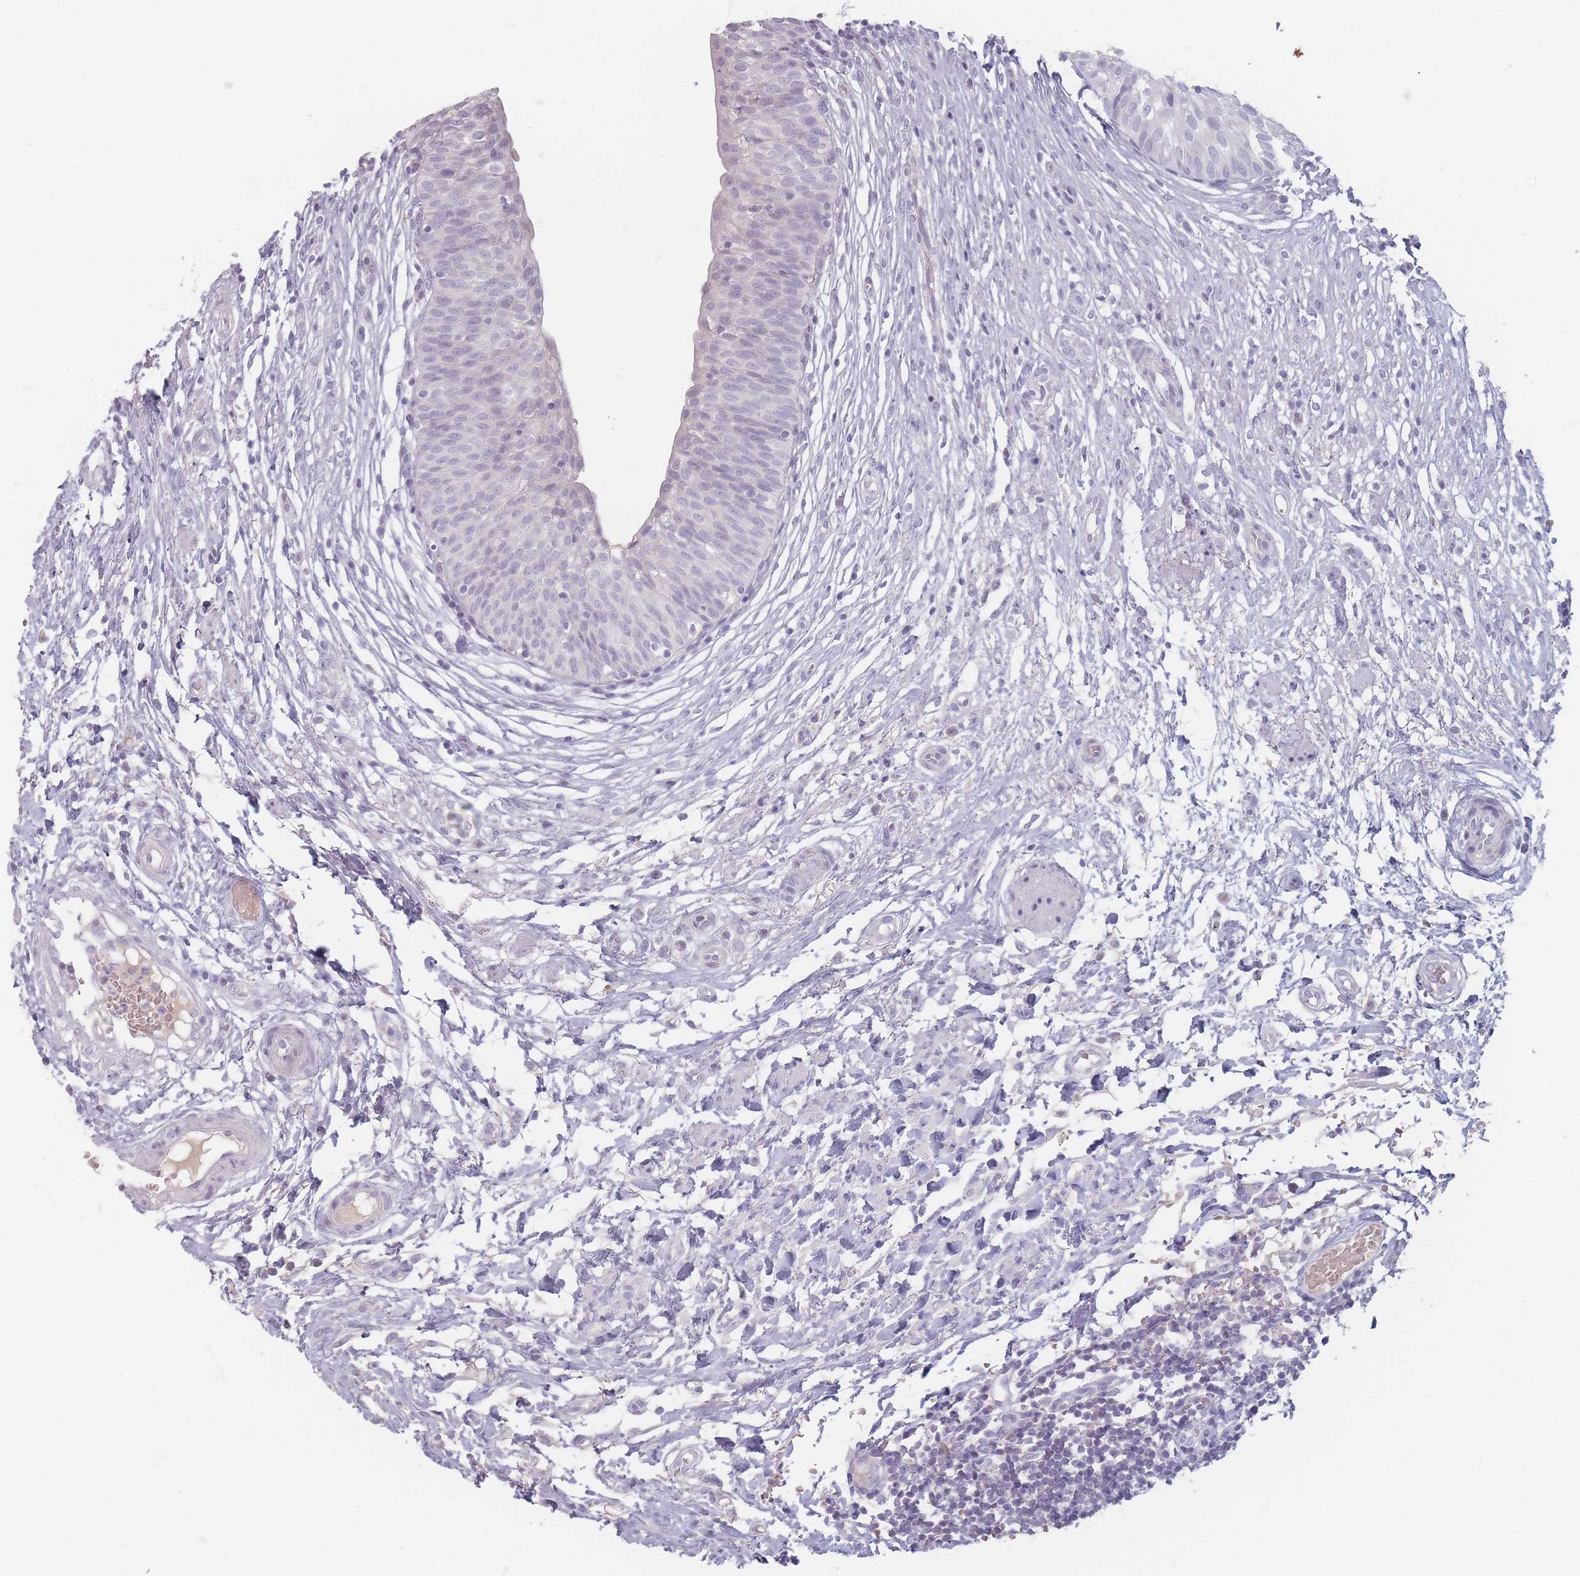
{"staining": {"intensity": "negative", "quantity": "none", "location": "none"}, "tissue": "urinary bladder", "cell_type": "Urothelial cells", "image_type": "normal", "snomed": [{"axis": "morphology", "description": "Normal tissue, NOS"}, {"axis": "topography", "description": "Urinary bladder"}], "caption": "Urothelial cells show no significant protein positivity in benign urinary bladder. (Brightfield microscopy of DAB (3,3'-diaminobenzidine) immunohistochemistry (IHC) at high magnification).", "gene": "HELZ2", "patient": {"sex": "male", "age": 55}}